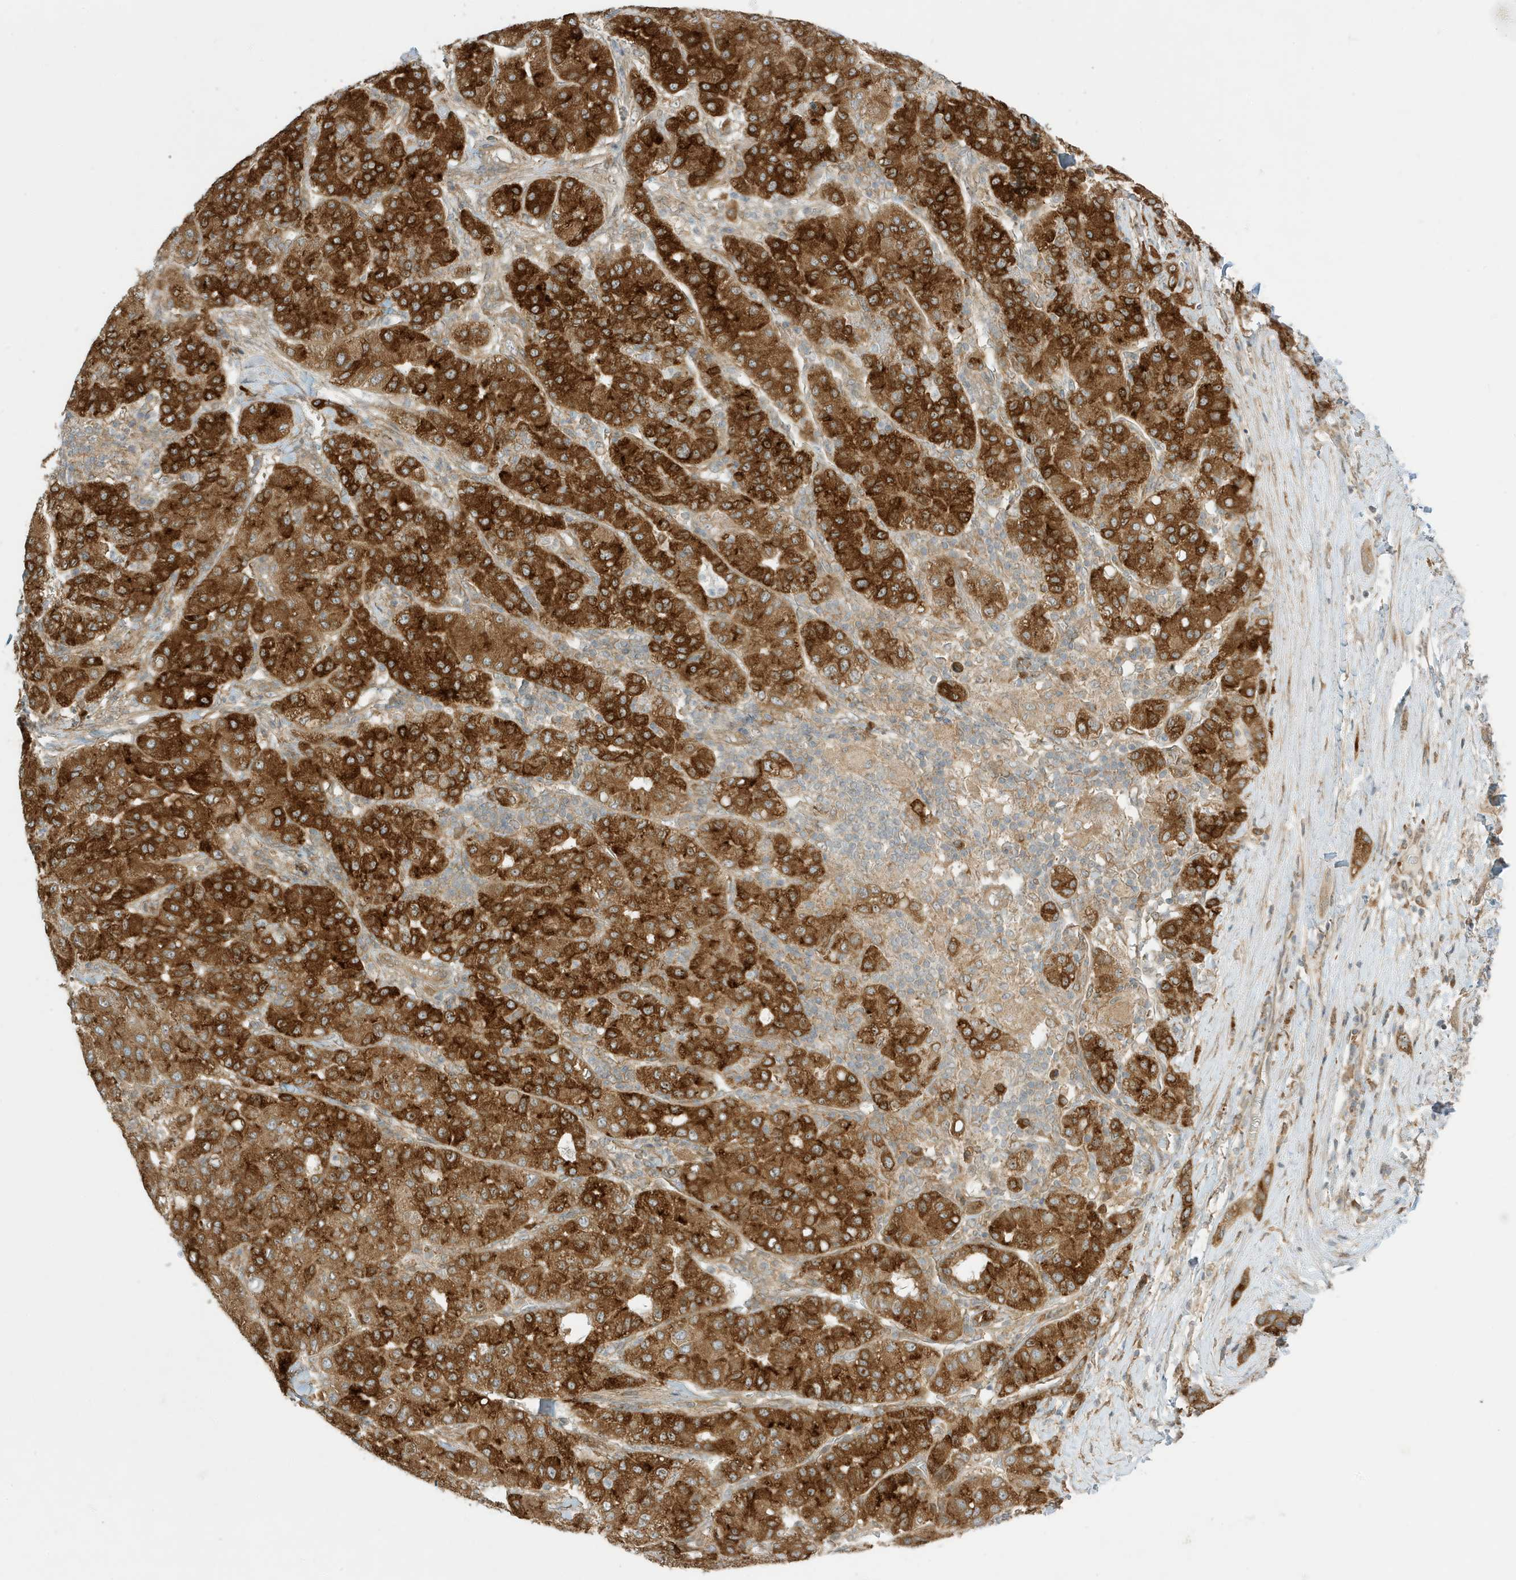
{"staining": {"intensity": "strong", "quantity": ">75%", "location": "cytoplasmic/membranous"}, "tissue": "liver cancer", "cell_type": "Tumor cells", "image_type": "cancer", "snomed": [{"axis": "morphology", "description": "Carcinoma, Hepatocellular, NOS"}, {"axis": "topography", "description": "Liver"}], "caption": "Liver cancer (hepatocellular carcinoma) was stained to show a protein in brown. There is high levels of strong cytoplasmic/membranous expression in about >75% of tumor cells.", "gene": "SCARF2", "patient": {"sex": "male", "age": 65}}